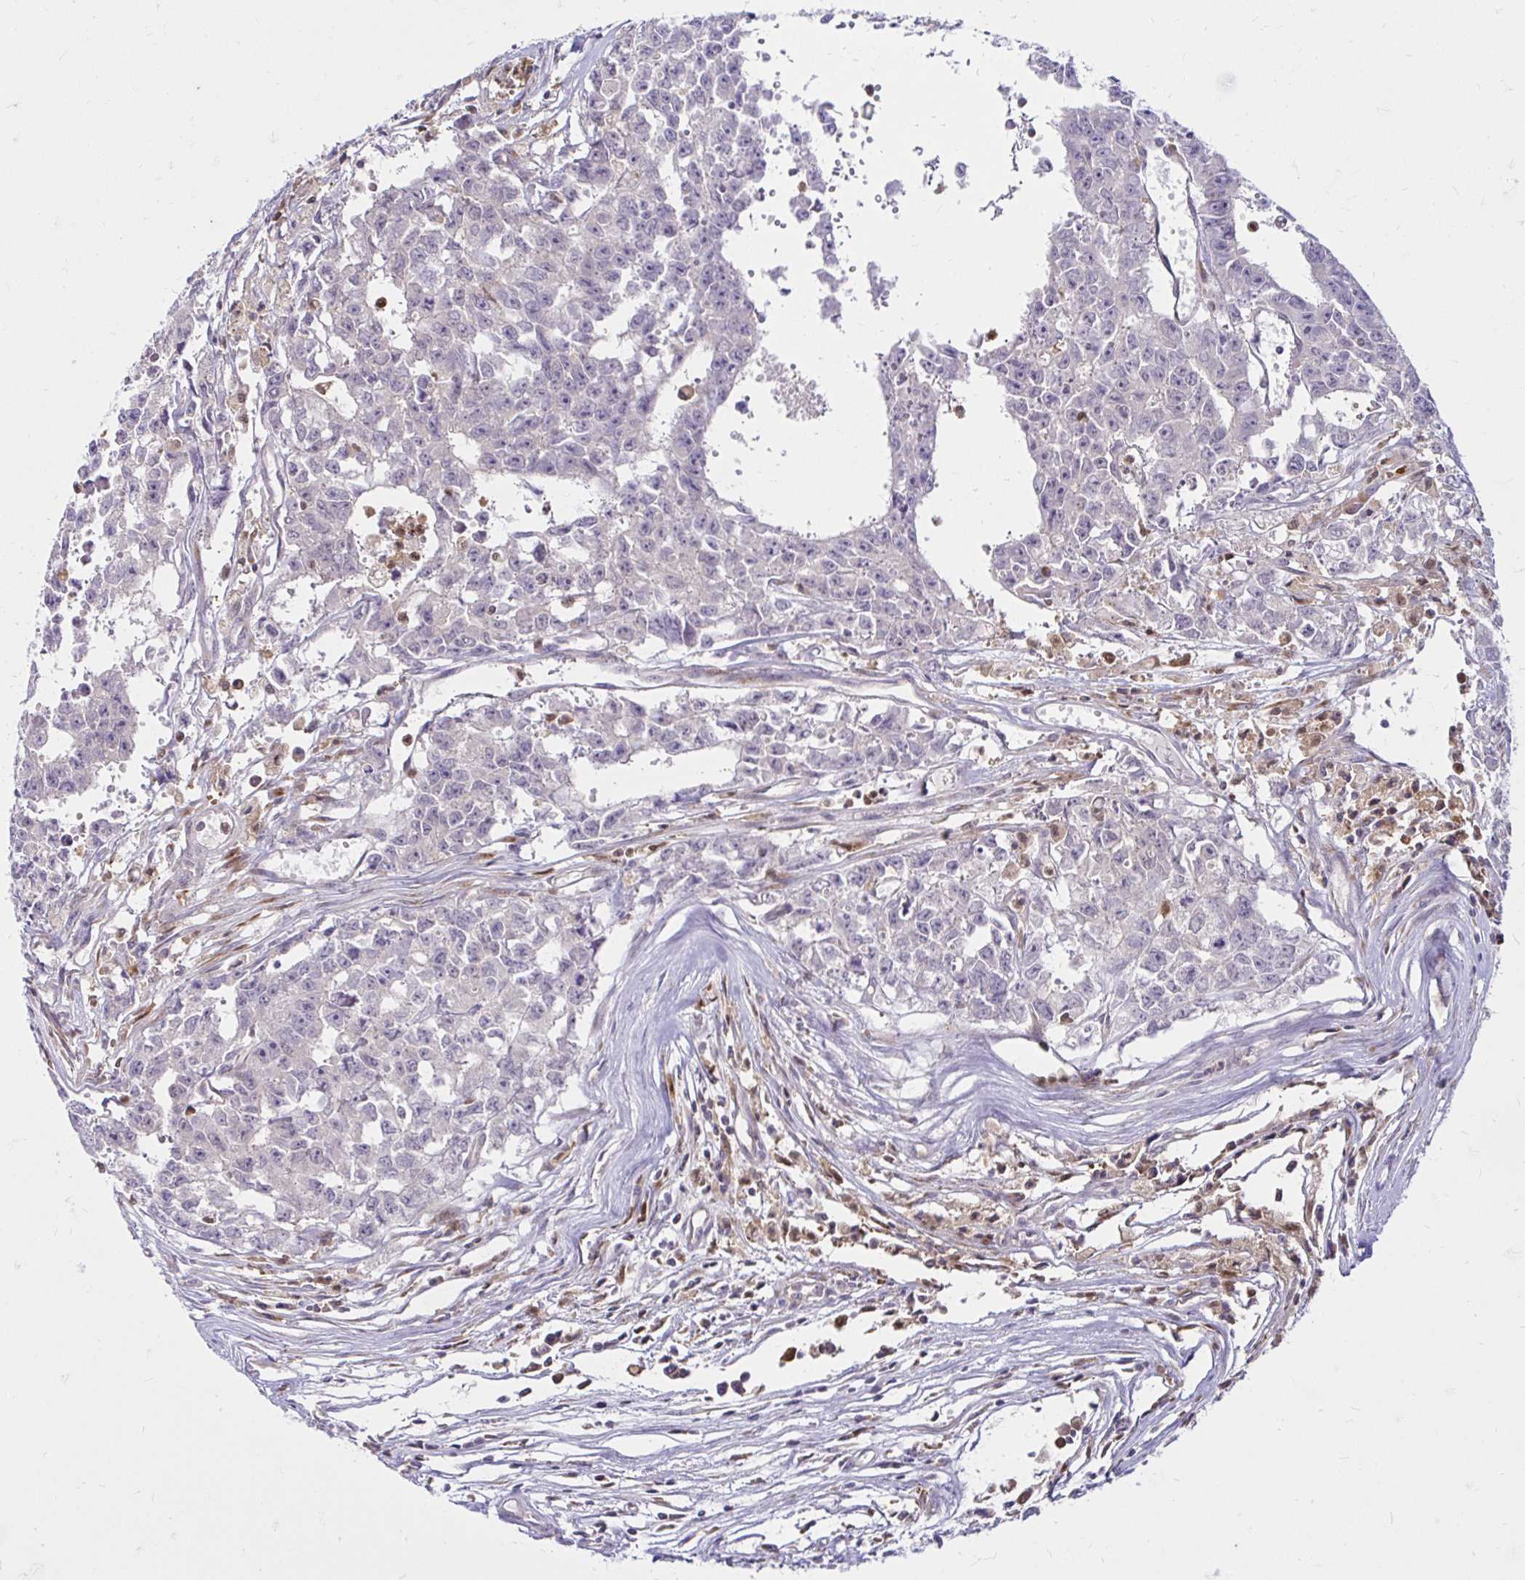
{"staining": {"intensity": "negative", "quantity": "none", "location": "none"}, "tissue": "testis cancer", "cell_type": "Tumor cells", "image_type": "cancer", "snomed": [{"axis": "morphology", "description": "Carcinoma, Embryonal, NOS"}, {"axis": "morphology", "description": "Teratoma, malignant, NOS"}, {"axis": "topography", "description": "Testis"}], "caption": "Tumor cells show no significant protein positivity in testis cancer. (DAB immunohistochemistry, high magnification).", "gene": "PYCARD", "patient": {"sex": "male", "age": 24}}